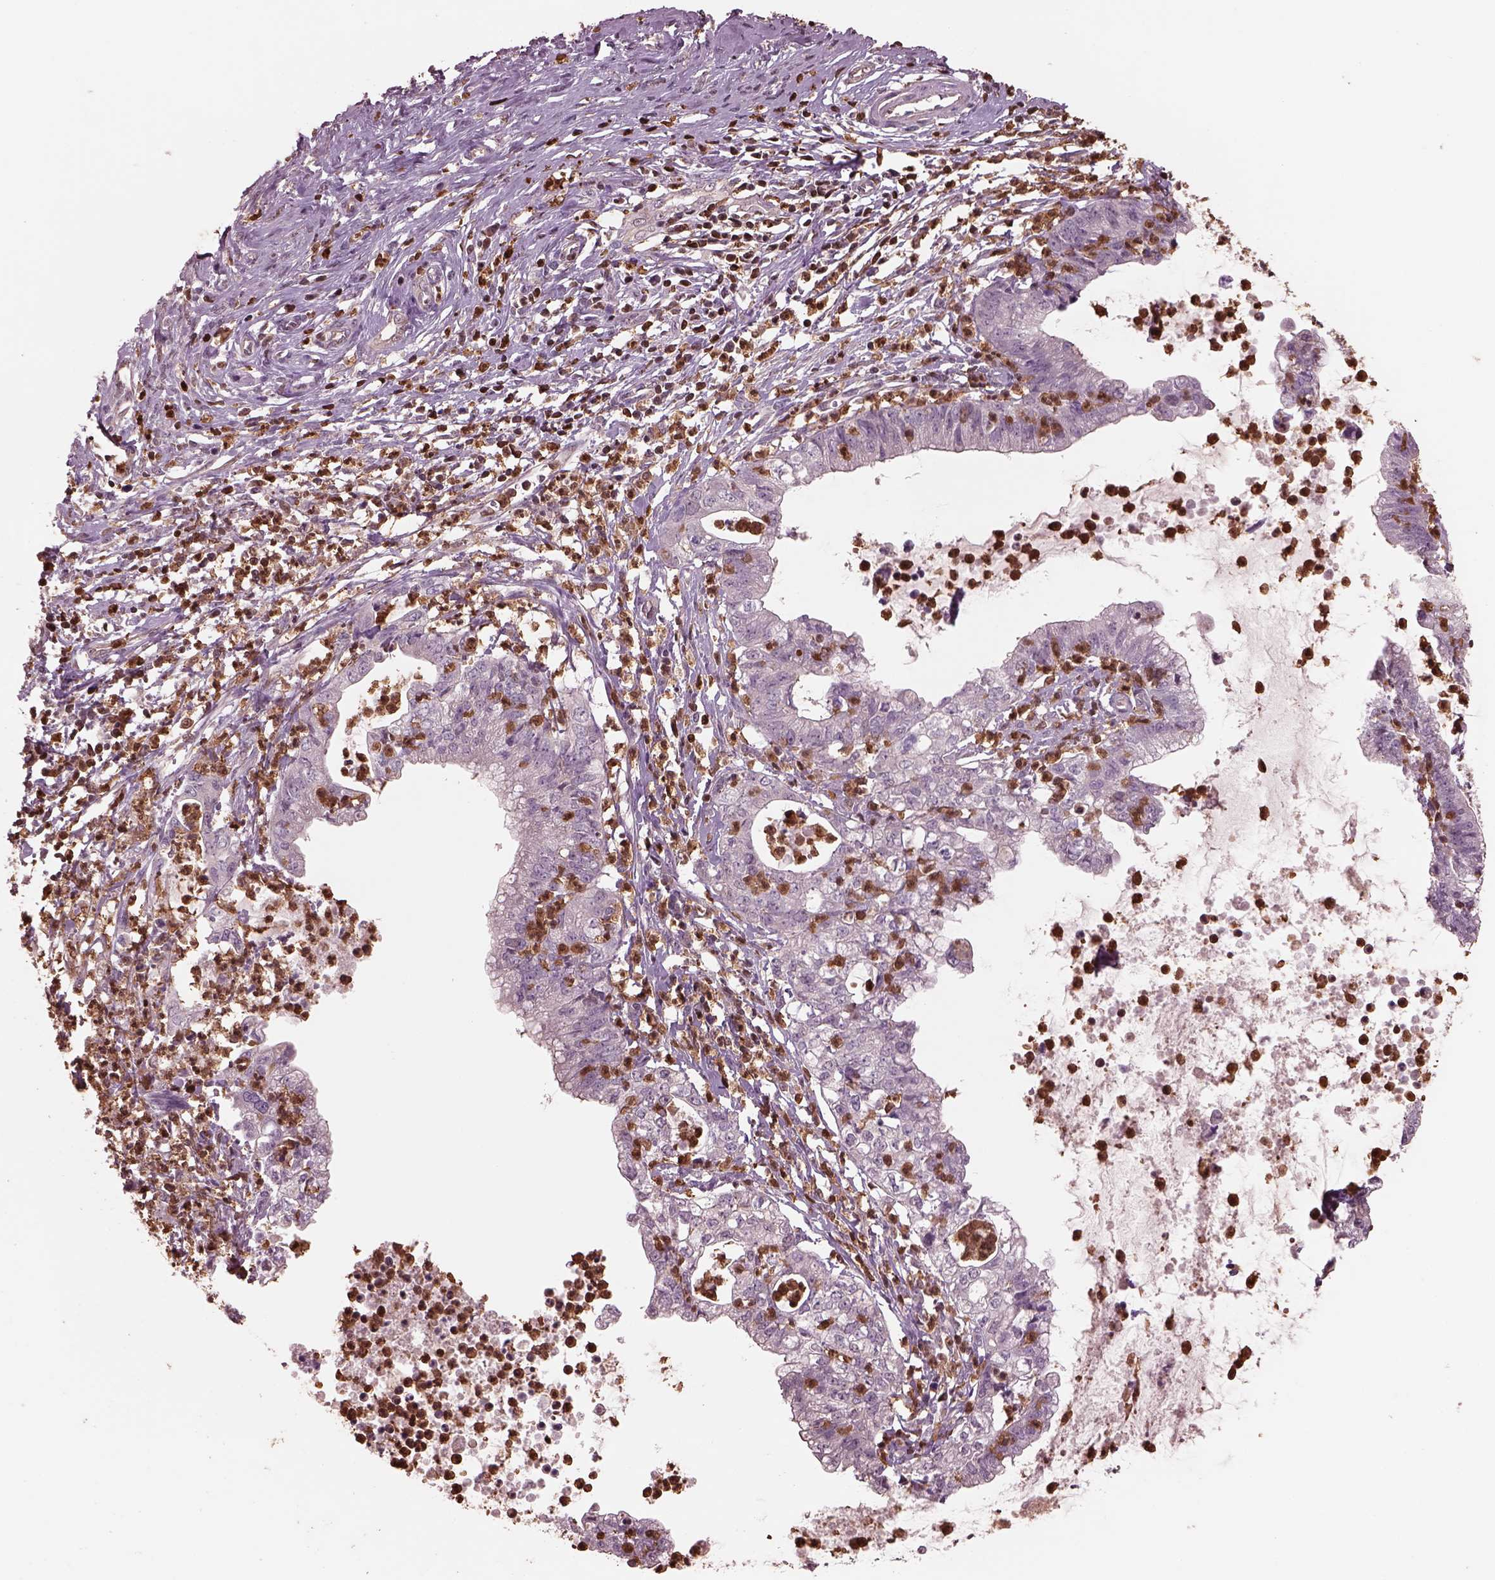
{"staining": {"intensity": "negative", "quantity": "none", "location": "none"}, "tissue": "cervical cancer", "cell_type": "Tumor cells", "image_type": "cancer", "snomed": [{"axis": "morphology", "description": "Normal tissue, NOS"}, {"axis": "morphology", "description": "Adenocarcinoma, NOS"}, {"axis": "topography", "description": "Cervix"}], "caption": "DAB immunohistochemical staining of cervical adenocarcinoma displays no significant staining in tumor cells.", "gene": "IL31RA", "patient": {"sex": "female", "age": 38}}